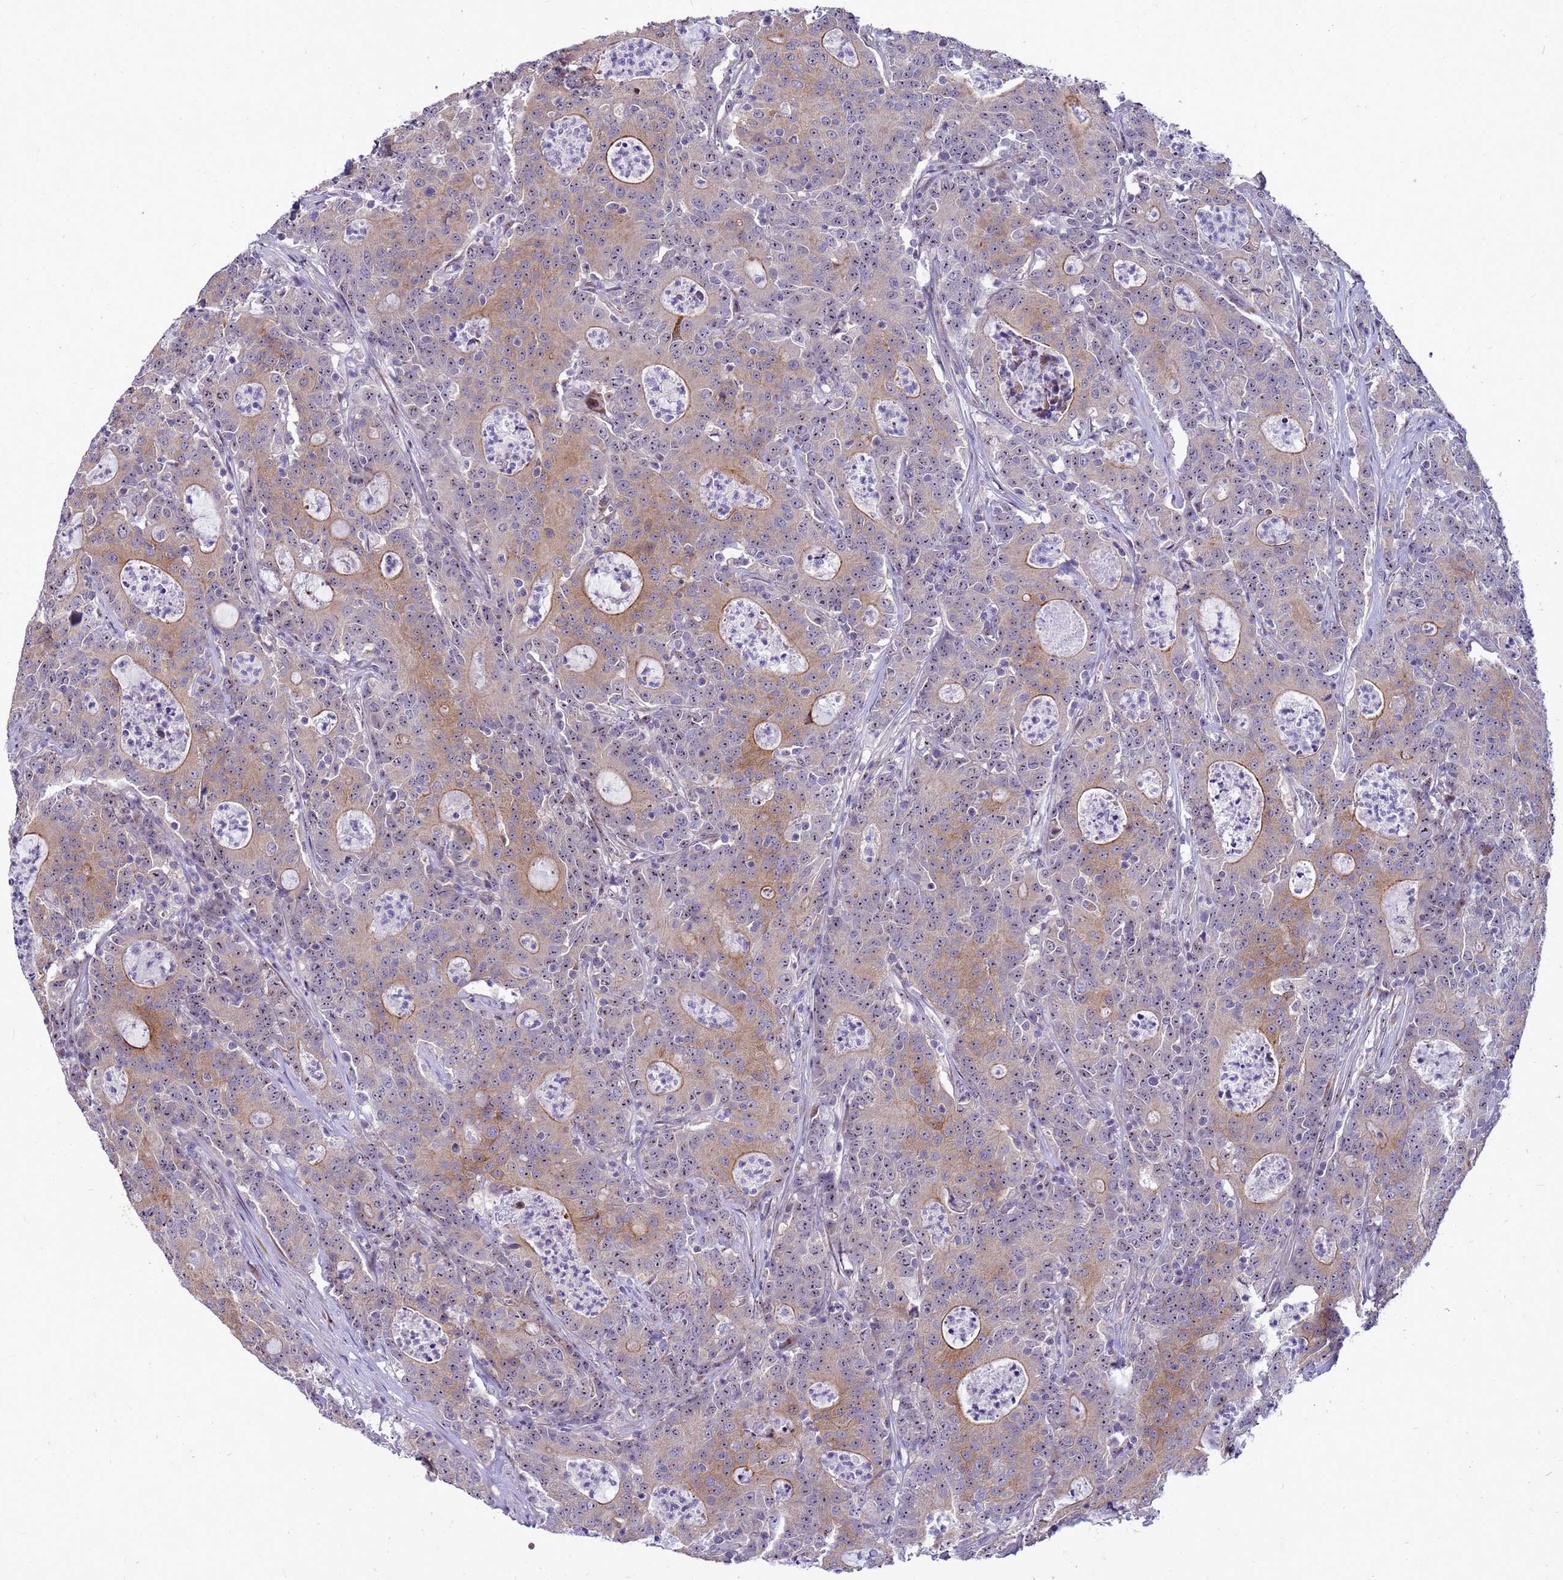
{"staining": {"intensity": "moderate", "quantity": "25%-75%", "location": "cytoplasmic/membranous"}, "tissue": "colorectal cancer", "cell_type": "Tumor cells", "image_type": "cancer", "snomed": [{"axis": "morphology", "description": "Adenocarcinoma, NOS"}, {"axis": "topography", "description": "Colon"}], "caption": "A micrograph of human colorectal cancer (adenocarcinoma) stained for a protein exhibits moderate cytoplasmic/membranous brown staining in tumor cells.", "gene": "RSPO1", "patient": {"sex": "male", "age": 83}}